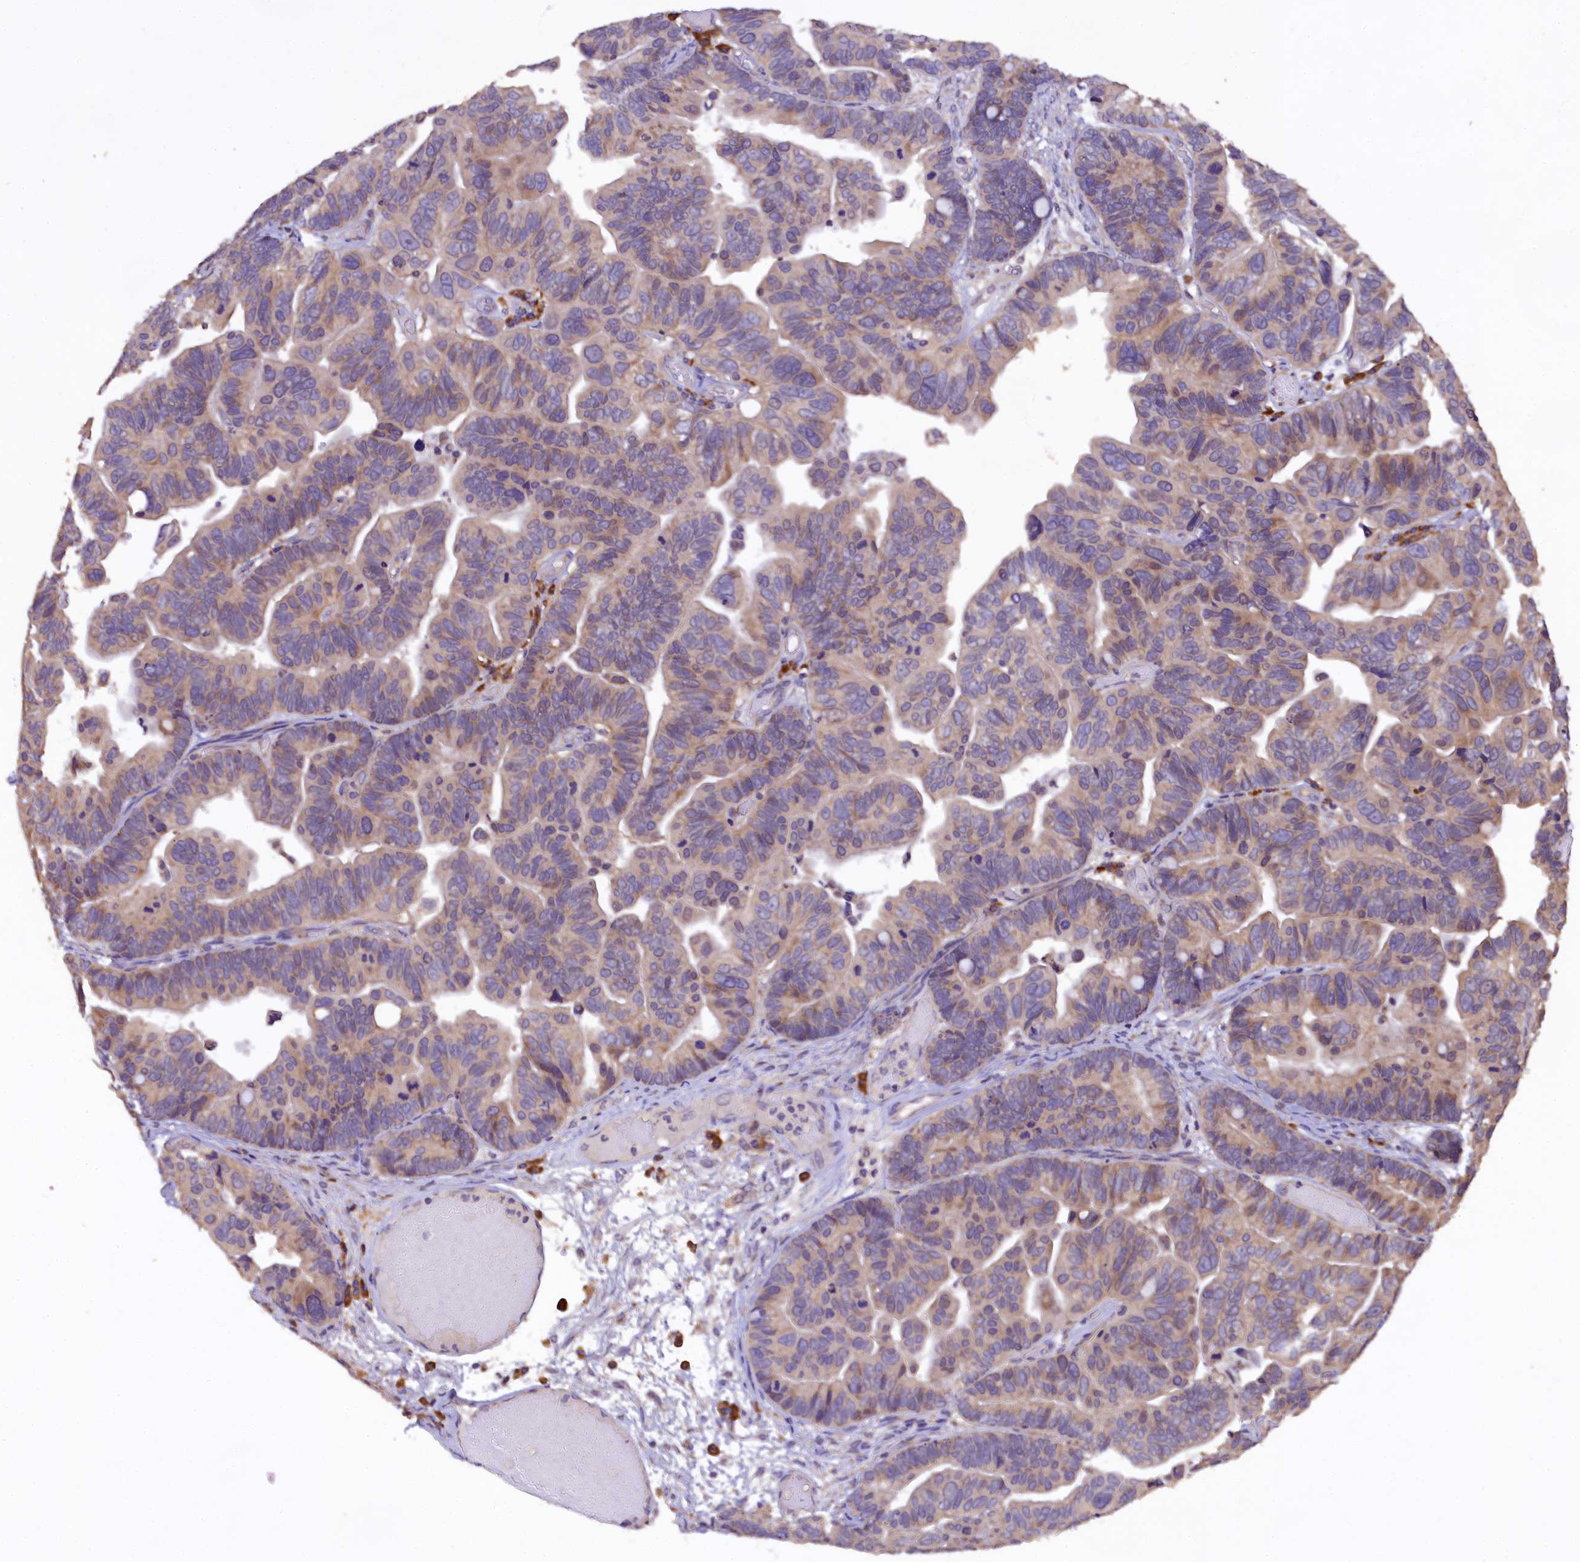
{"staining": {"intensity": "moderate", "quantity": "<25%", "location": "cytoplasmic/membranous"}, "tissue": "ovarian cancer", "cell_type": "Tumor cells", "image_type": "cancer", "snomed": [{"axis": "morphology", "description": "Cystadenocarcinoma, serous, NOS"}, {"axis": "topography", "description": "Ovary"}], "caption": "A low amount of moderate cytoplasmic/membranous staining is seen in approximately <25% of tumor cells in ovarian cancer (serous cystadenocarcinoma) tissue. (DAB (3,3'-diaminobenzidine) = brown stain, brightfield microscopy at high magnification).", "gene": "ENKD1", "patient": {"sex": "female", "age": 56}}